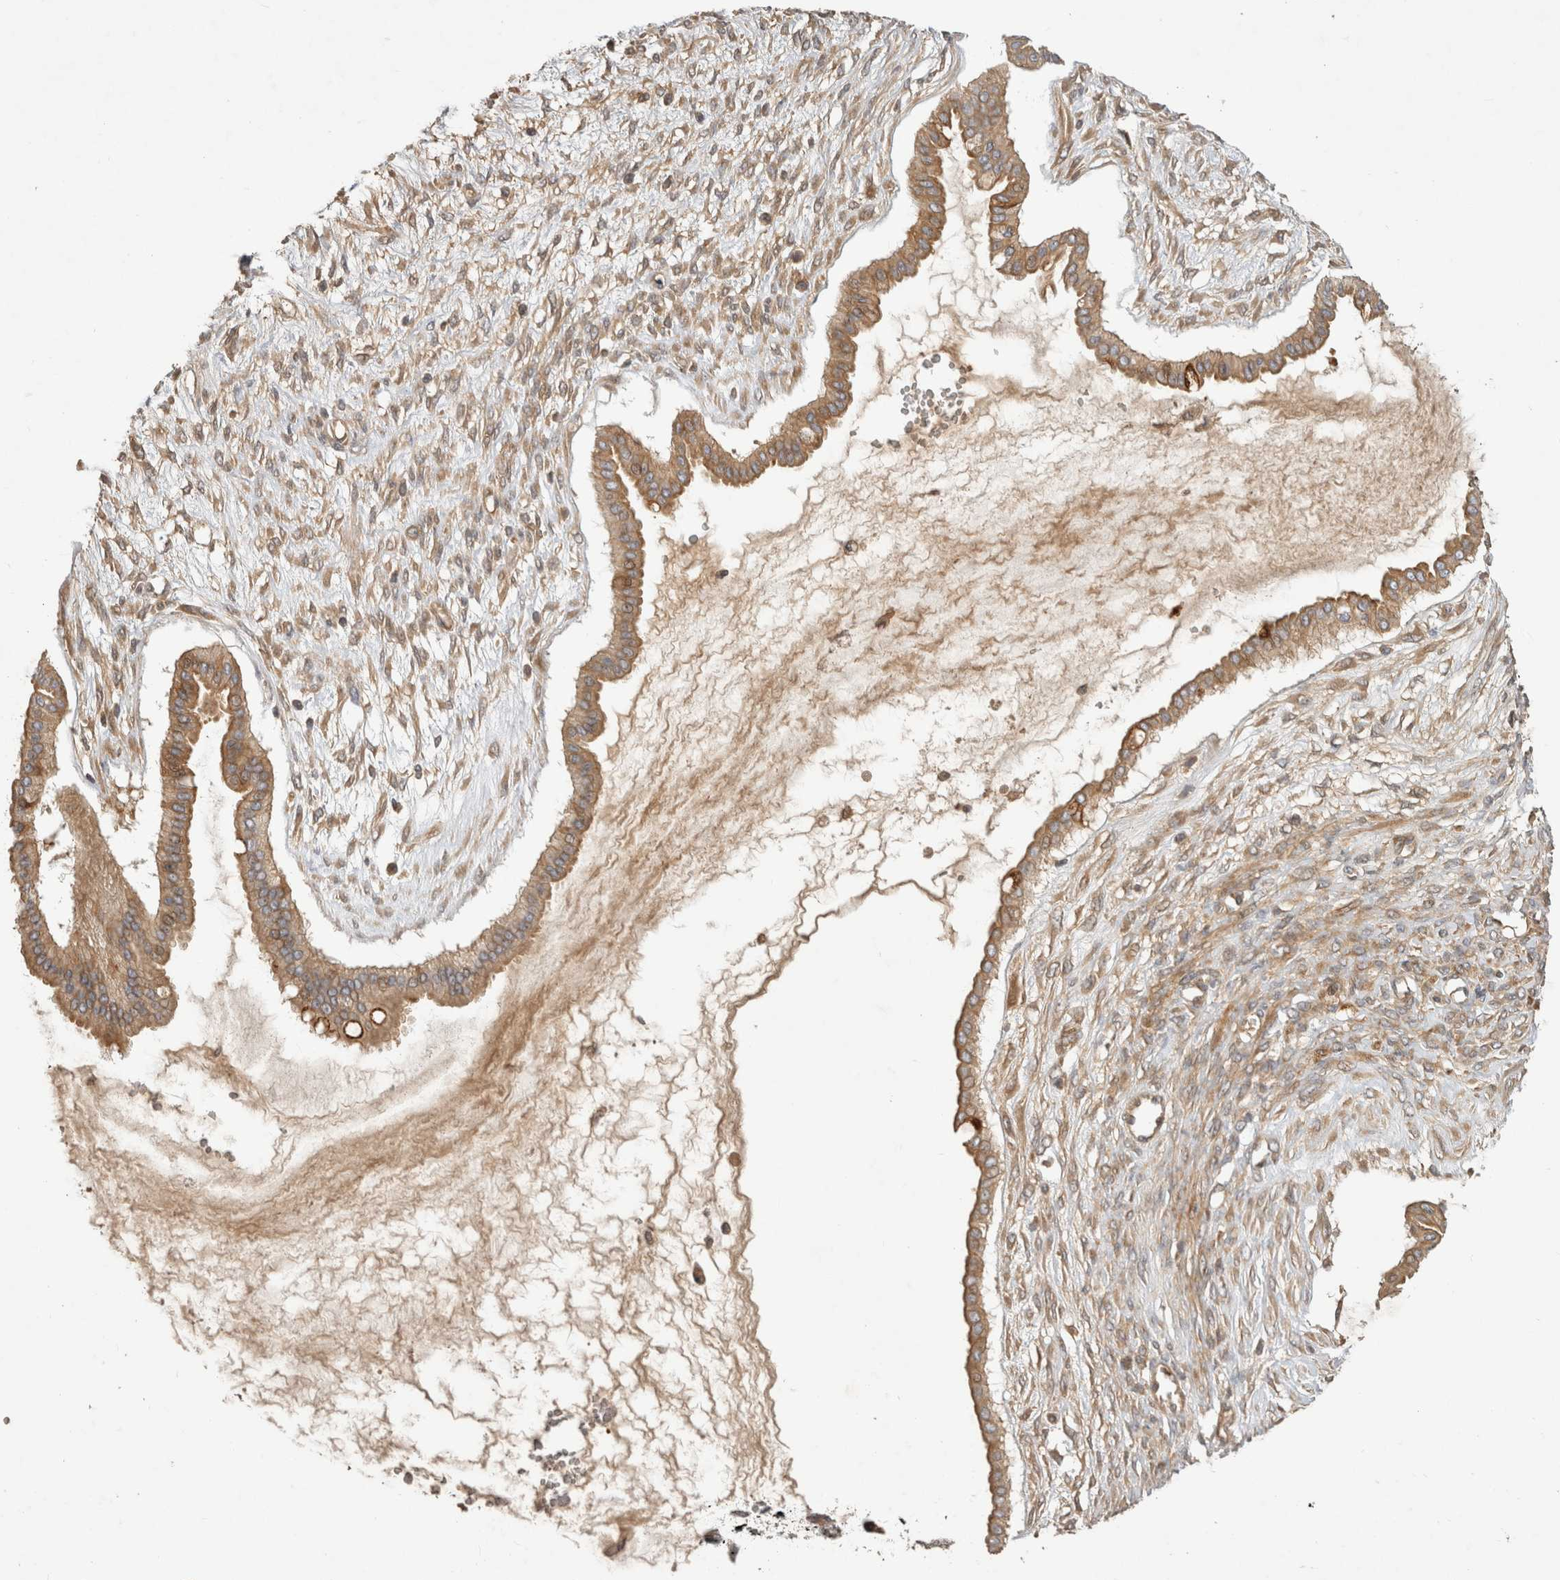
{"staining": {"intensity": "moderate", "quantity": ">75%", "location": "cytoplasmic/membranous"}, "tissue": "ovarian cancer", "cell_type": "Tumor cells", "image_type": "cancer", "snomed": [{"axis": "morphology", "description": "Cystadenocarcinoma, mucinous, NOS"}, {"axis": "topography", "description": "Ovary"}], "caption": "Brown immunohistochemical staining in human ovarian cancer (mucinous cystadenocarcinoma) exhibits moderate cytoplasmic/membranous staining in approximately >75% of tumor cells.", "gene": "PPP1R42", "patient": {"sex": "female", "age": 73}}